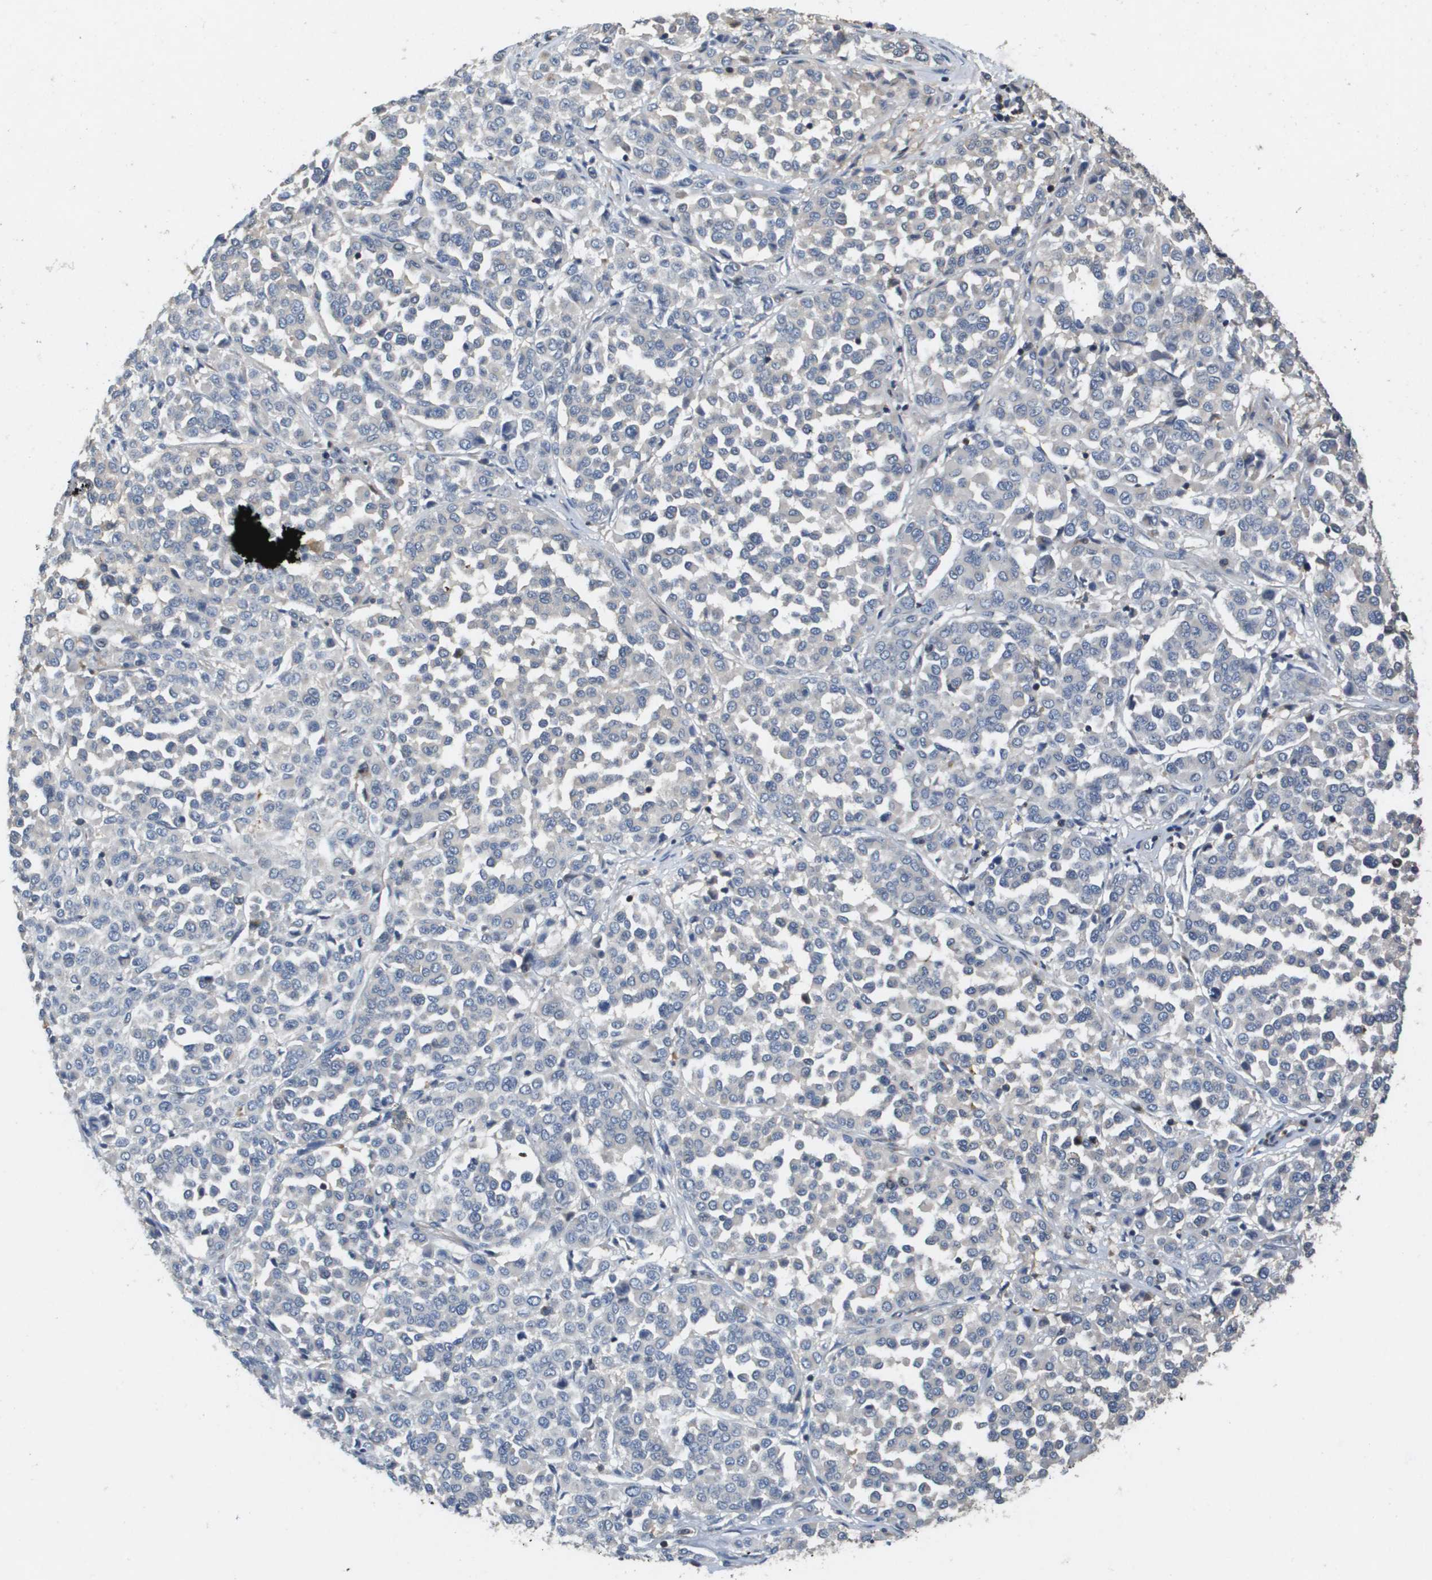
{"staining": {"intensity": "negative", "quantity": "none", "location": "none"}, "tissue": "melanoma", "cell_type": "Tumor cells", "image_type": "cancer", "snomed": [{"axis": "morphology", "description": "Malignant melanoma, Metastatic site"}, {"axis": "topography", "description": "Pancreas"}], "caption": "Immunohistochemistry (IHC) histopathology image of neoplastic tissue: human melanoma stained with DAB (3,3'-diaminobenzidine) reveals no significant protein positivity in tumor cells.", "gene": "SCN4B", "patient": {"sex": "female", "age": 30}}